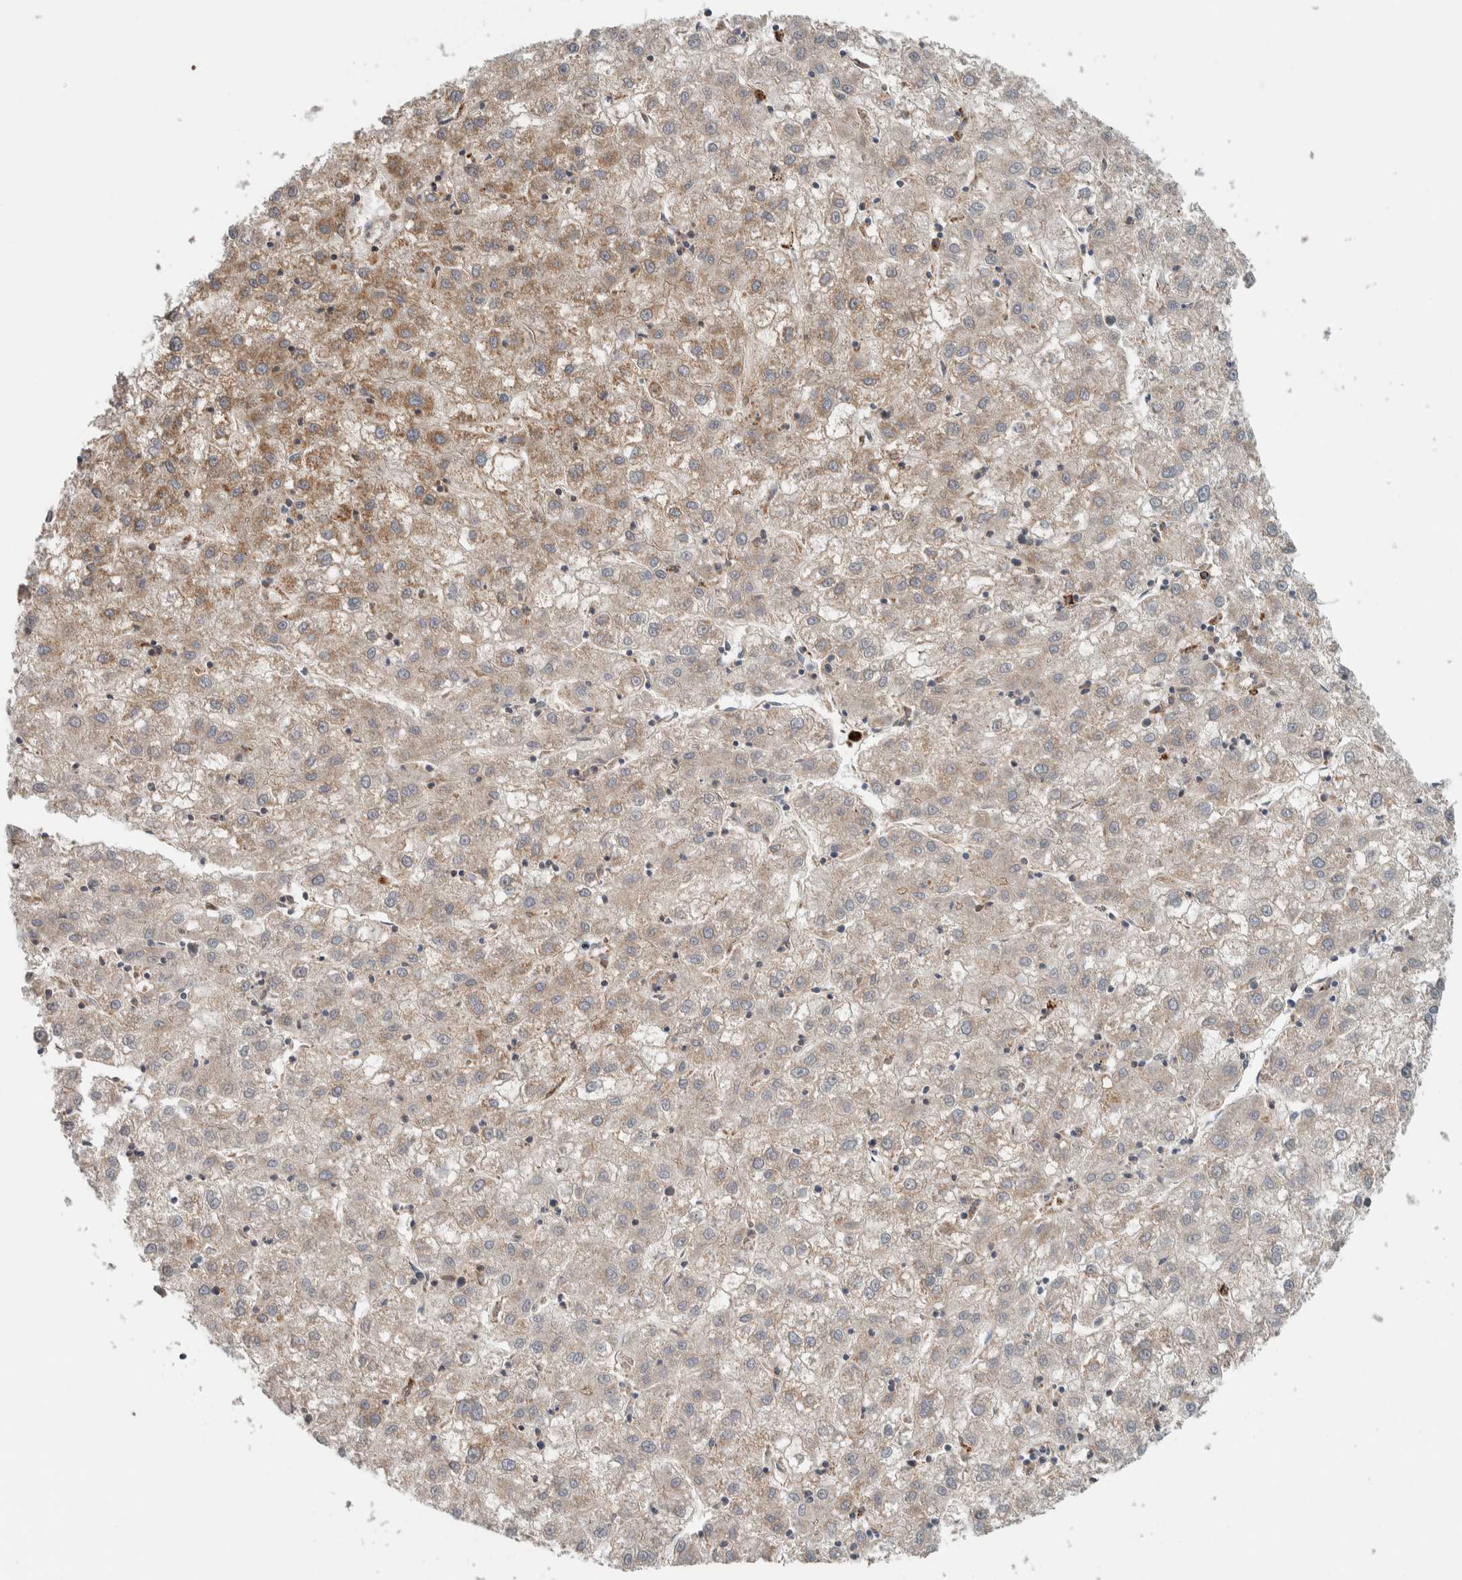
{"staining": {"intensity": "weak", "quantity": "25%-75%", "location": "cytoplasmic/membranous"}, "tissue": "liver cancer", "cell_type": "Tumor cells", "image_type": "cancer", "snomed": [{"axis": "morphology", "description": "Carcinoma, Hepatocellular, NOS"}, {"axis": "topography", "description": "Liver"}], "caption": "Weak cytoplasmic/membranous expression is present in about 25%-75% of tumor cells in liver cancer.", "gene": "VPS53", "patient": {"sex": "male", "age": 72}}